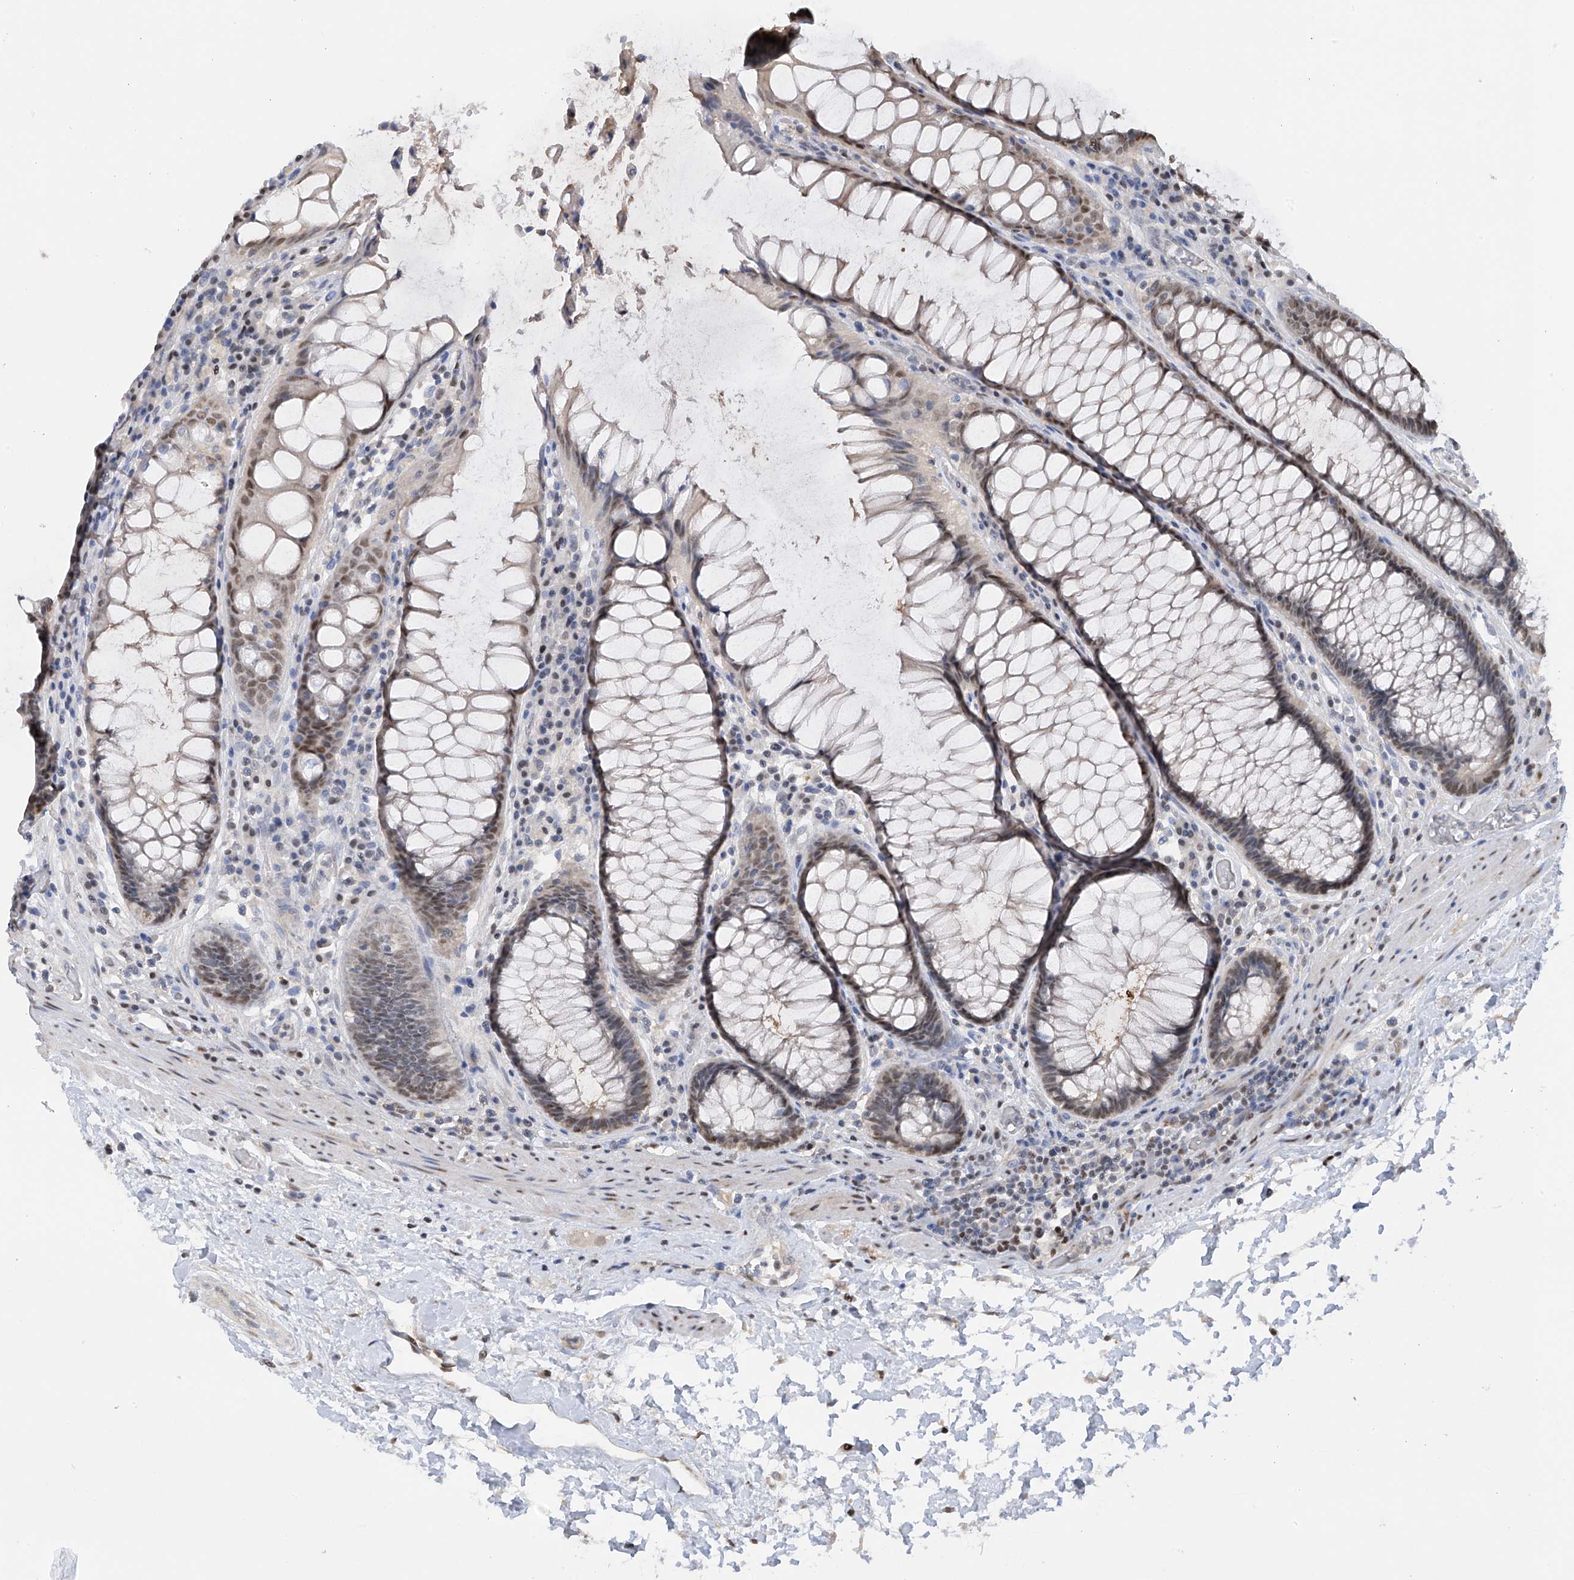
{"staining": {"intensity": "weak", "quantity": "25%-75%", "location": "cytoplasmic/membranous,nuclear"}, "tissue": "rectum", "cell_type": "Glandular cells", "image_type": "normal", "snomed": [{"axis": "morphology", "description": "Normal tissue, NOS"}, {"axis": "topography", "description": "Rectum"}], "caption": "High-power microscopy captured an immunohistochemistry photomicrograph of unremarkable rectum, revealing weak cytoplasmic/membranous,nuclear expression in about 25%-75% of glandular cells. (IHC, brightfield microscopy, high magnification).", "gene": "PMM1", "patient": {"sex": "male", "age": 64}}